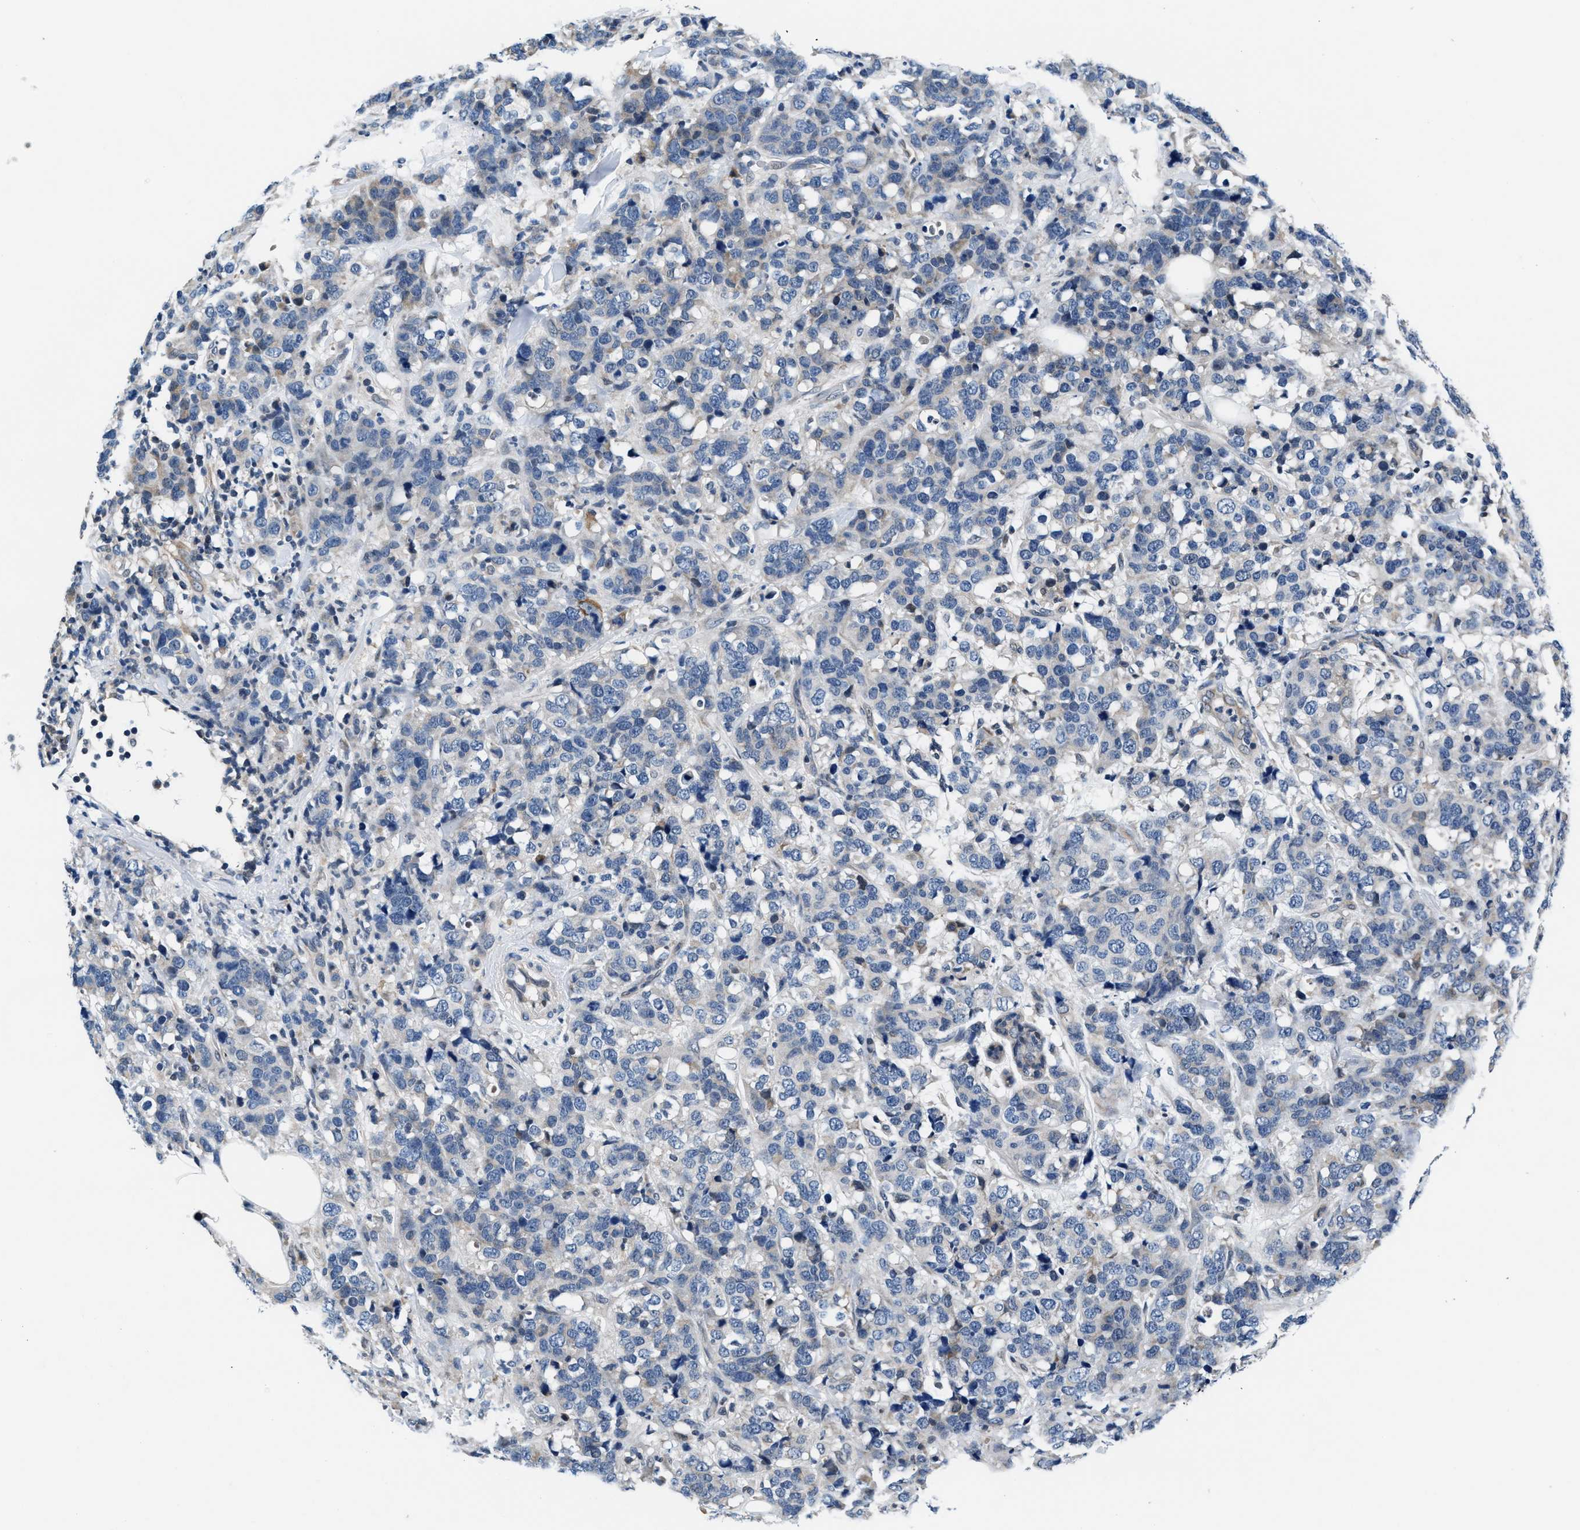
{"staining": {"intensity": "negative", "quantity": "none", "location": "none"}, "tissue": "breast cancer", "cell_type": "Tumor cells", "image_type": "cancer", "snomed": [{"axis": "morphology", "description": "Lobular carcinoma"}, {"axis": "topography", "description": "Breast"}], "caption": "Protein analysis of breast cancer (lobular carcinoma) exhibits no significant staining in tumor cells.", "gene": "PRPSAP2", "patient": {"sex": "female", "age": 59}}